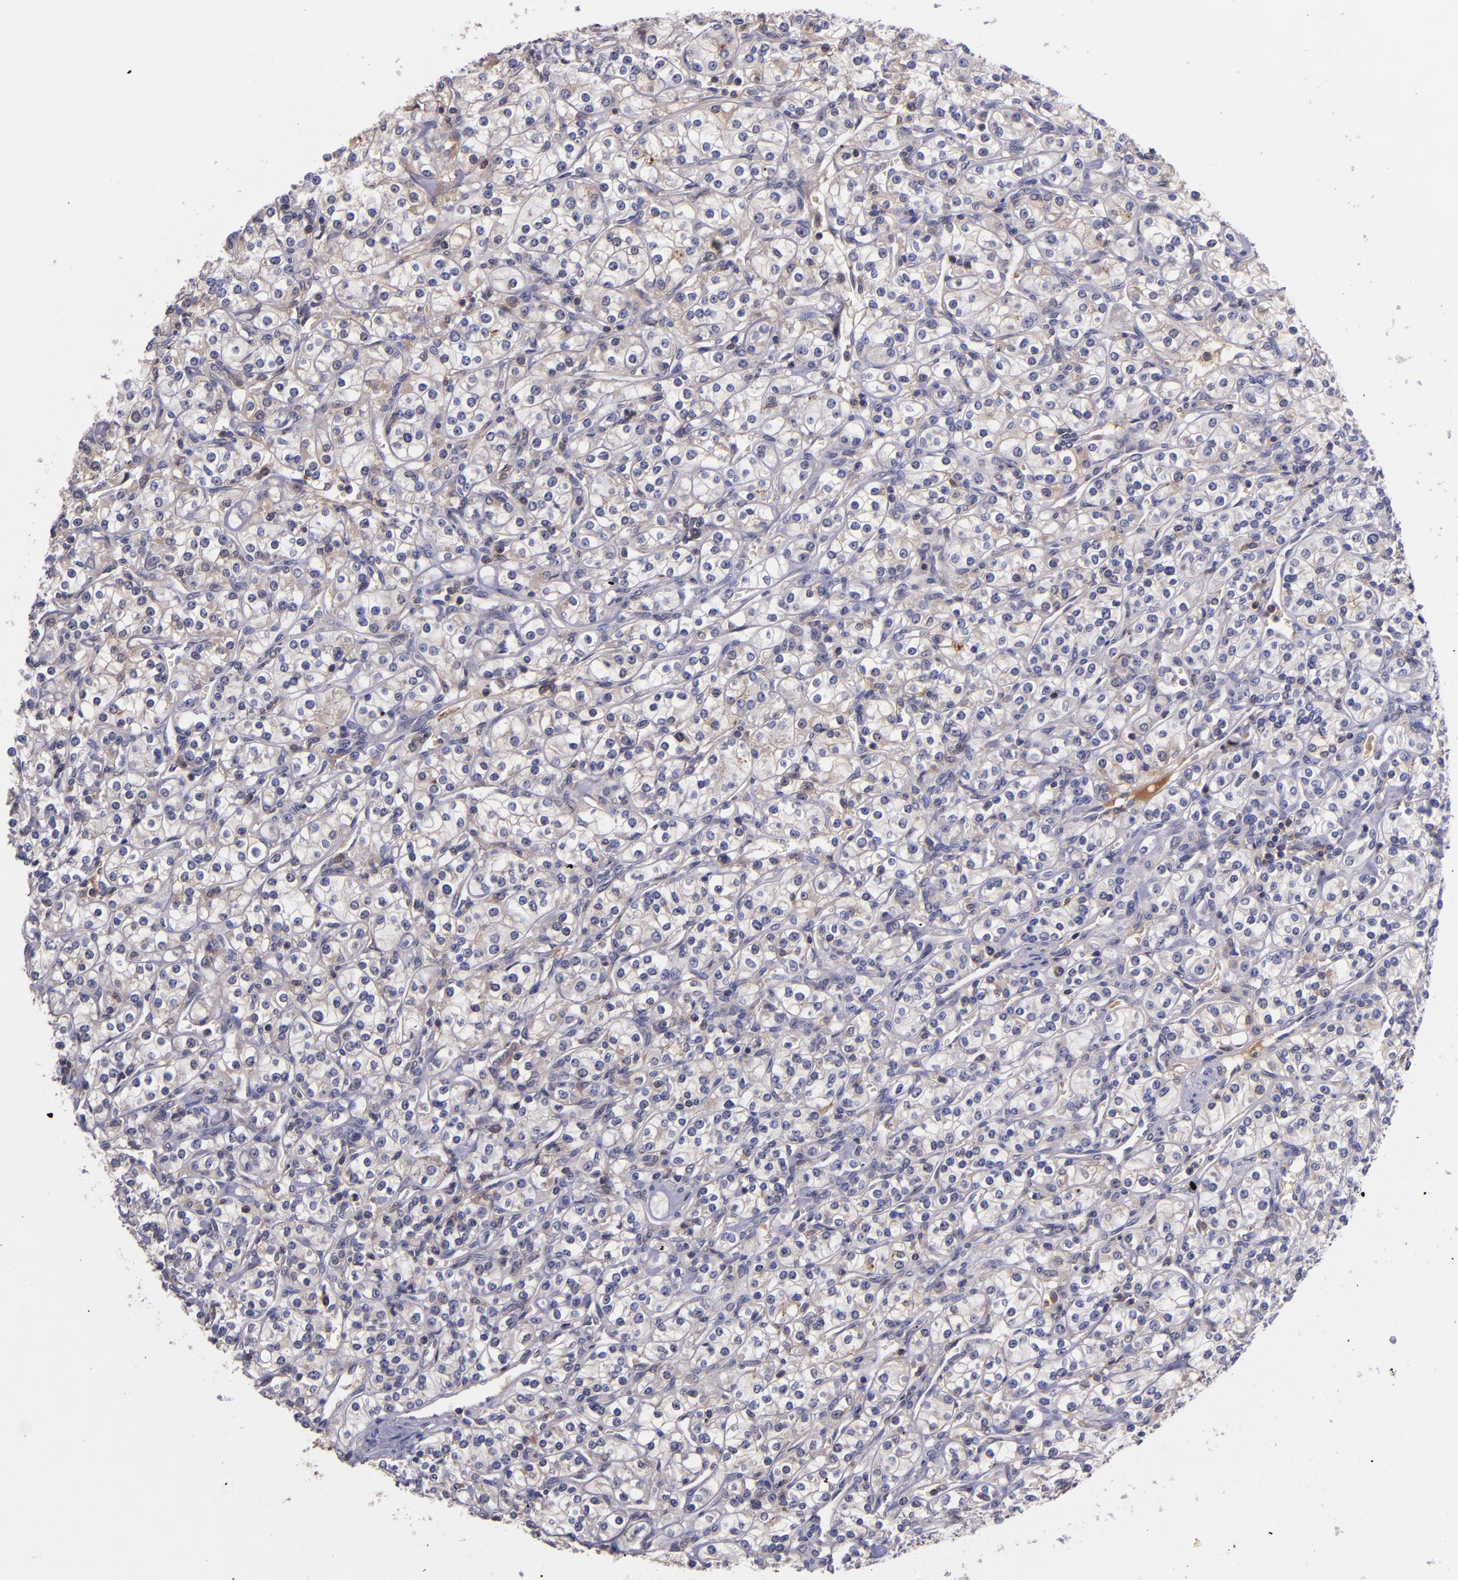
{"staining": {"intensity": "moderate", "quantity": "<25%", "location": "cytoplasmic/membranous"}, "tissue": "renal cancer", "cell_type": "Tumor cells", "image_type": "cancer", "snomed": [{"axis": "morphology", "description": "Adenocarcinoma, NOS"}, {"axis": "topography", "description": "Kidney"}], "caption": "A brown stain labels moderate cytoplasmic/membranous positivity of a protein in renal cancer (adenocarcinoma) tumor cells.", "gene": "RBP4", "patient": {"sex": "male", "age": 77}}